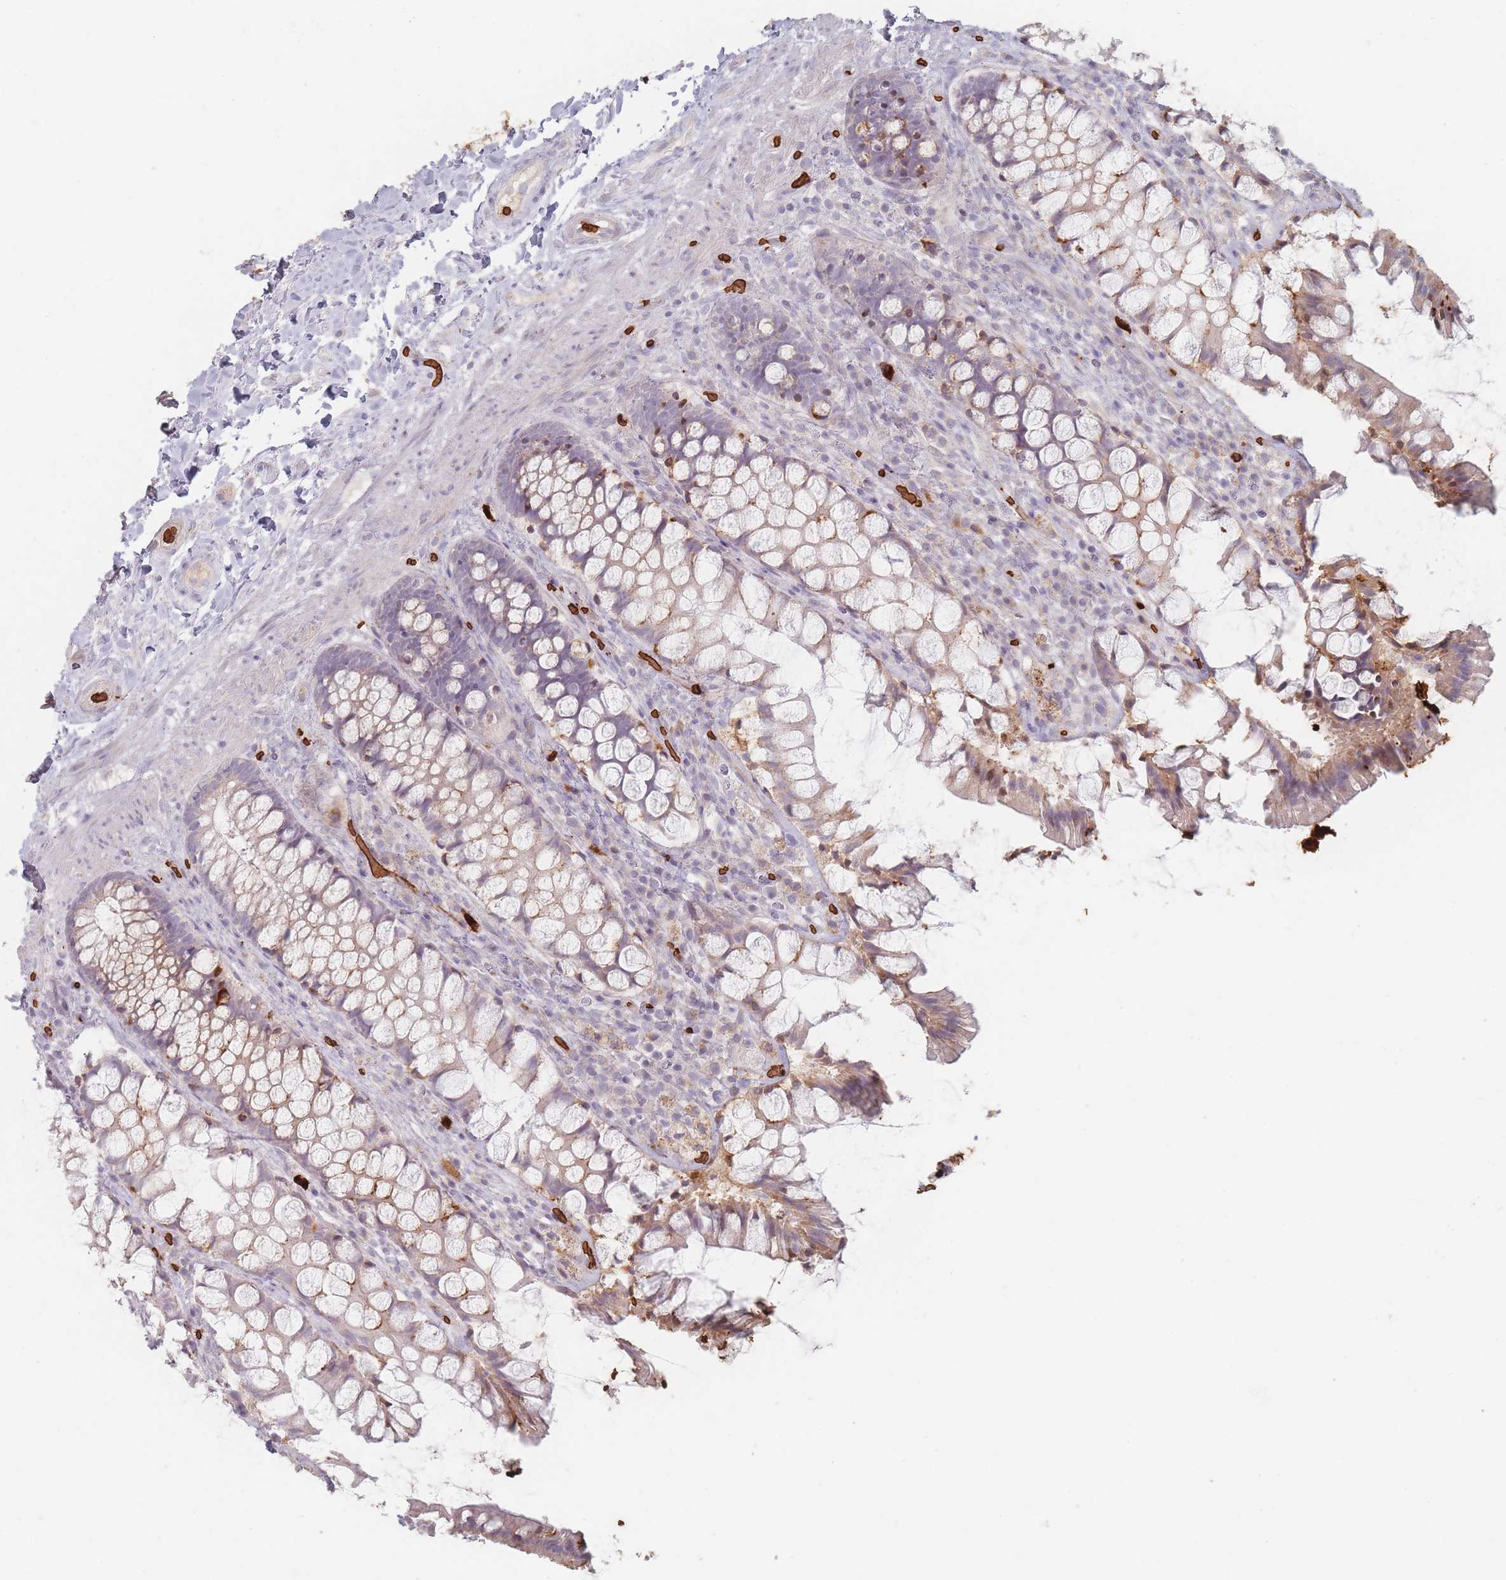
{"staining": {"intensity": "weak", "quantity": "25%-75%", "location": "cytoplasmic/membranous"}, "tissue": "rectum", "cell_type": "Glandular cells", "image_type": "normal", "snomed": [{"axis": "morphology", "description": "Normal tissue, NOS"}, {"axis": "topography", "description": "Rectum"}], "caption": "Weak cytoplasmic/membranous protein staining is appreciated in approximately 25%-75% of glandular cells in rectum.", "gene": "SLC2A6", "patient": {"sex": "female", "age": 58}}